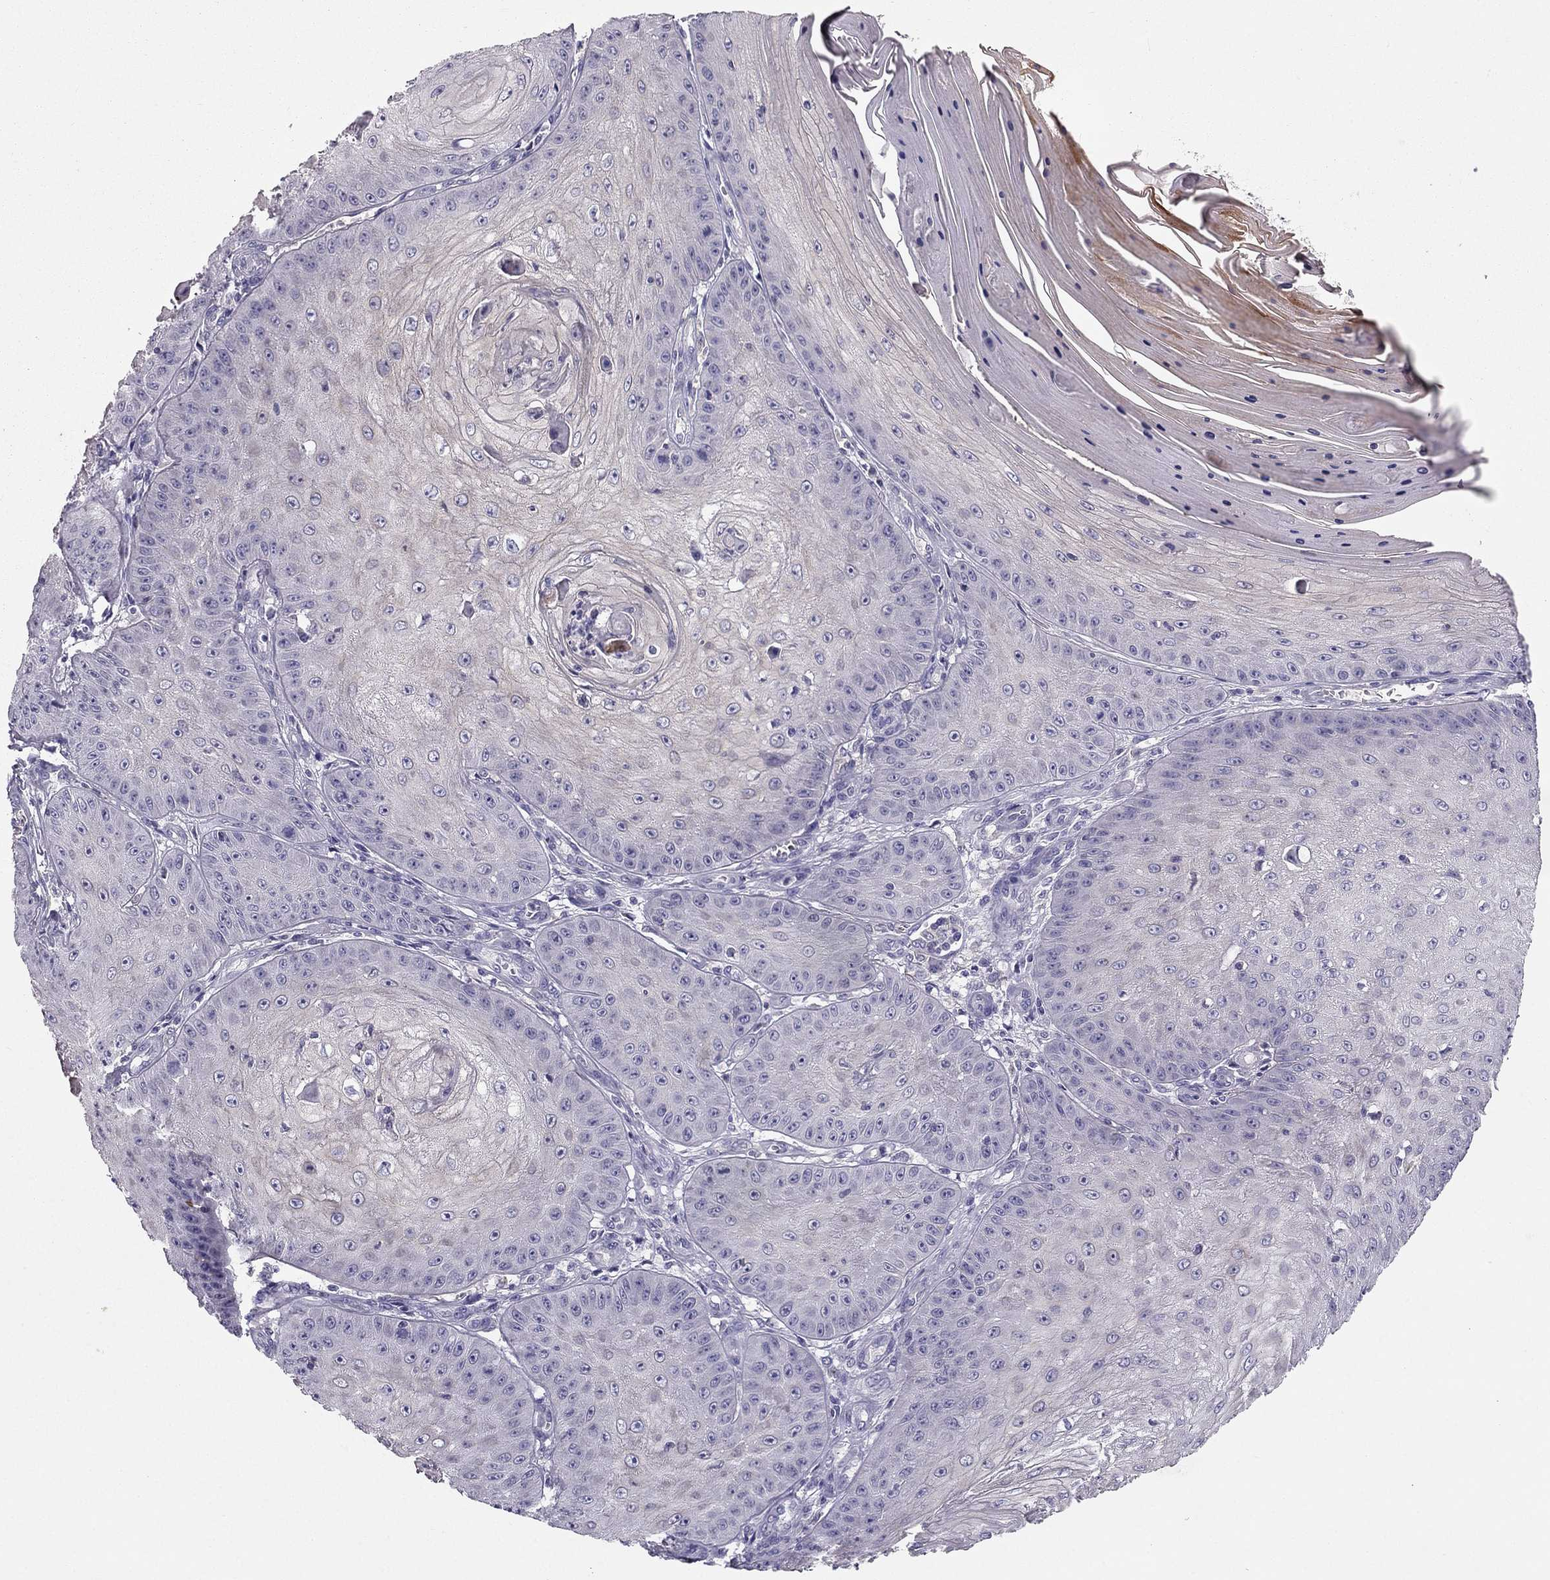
{"staining": {"intensity": "negative", "quantity": "none", "location": "none"}, "tissue": "skin cancer", "cell_type": "Tumor cells", "image_type": "cancer", "snomed": [{"axis": "morphology", "description": "Squamous cell carcinoma, NOS"}, {"axis": "topography", "description": "Skin"}], "caption": "A photomicrograph of skin cancer (squamous cell carcinoma) stained for a protein displays no brown staining in tumor cells.", "gene": "SYT5", "patient": {"sex": "male", "age": 70}}